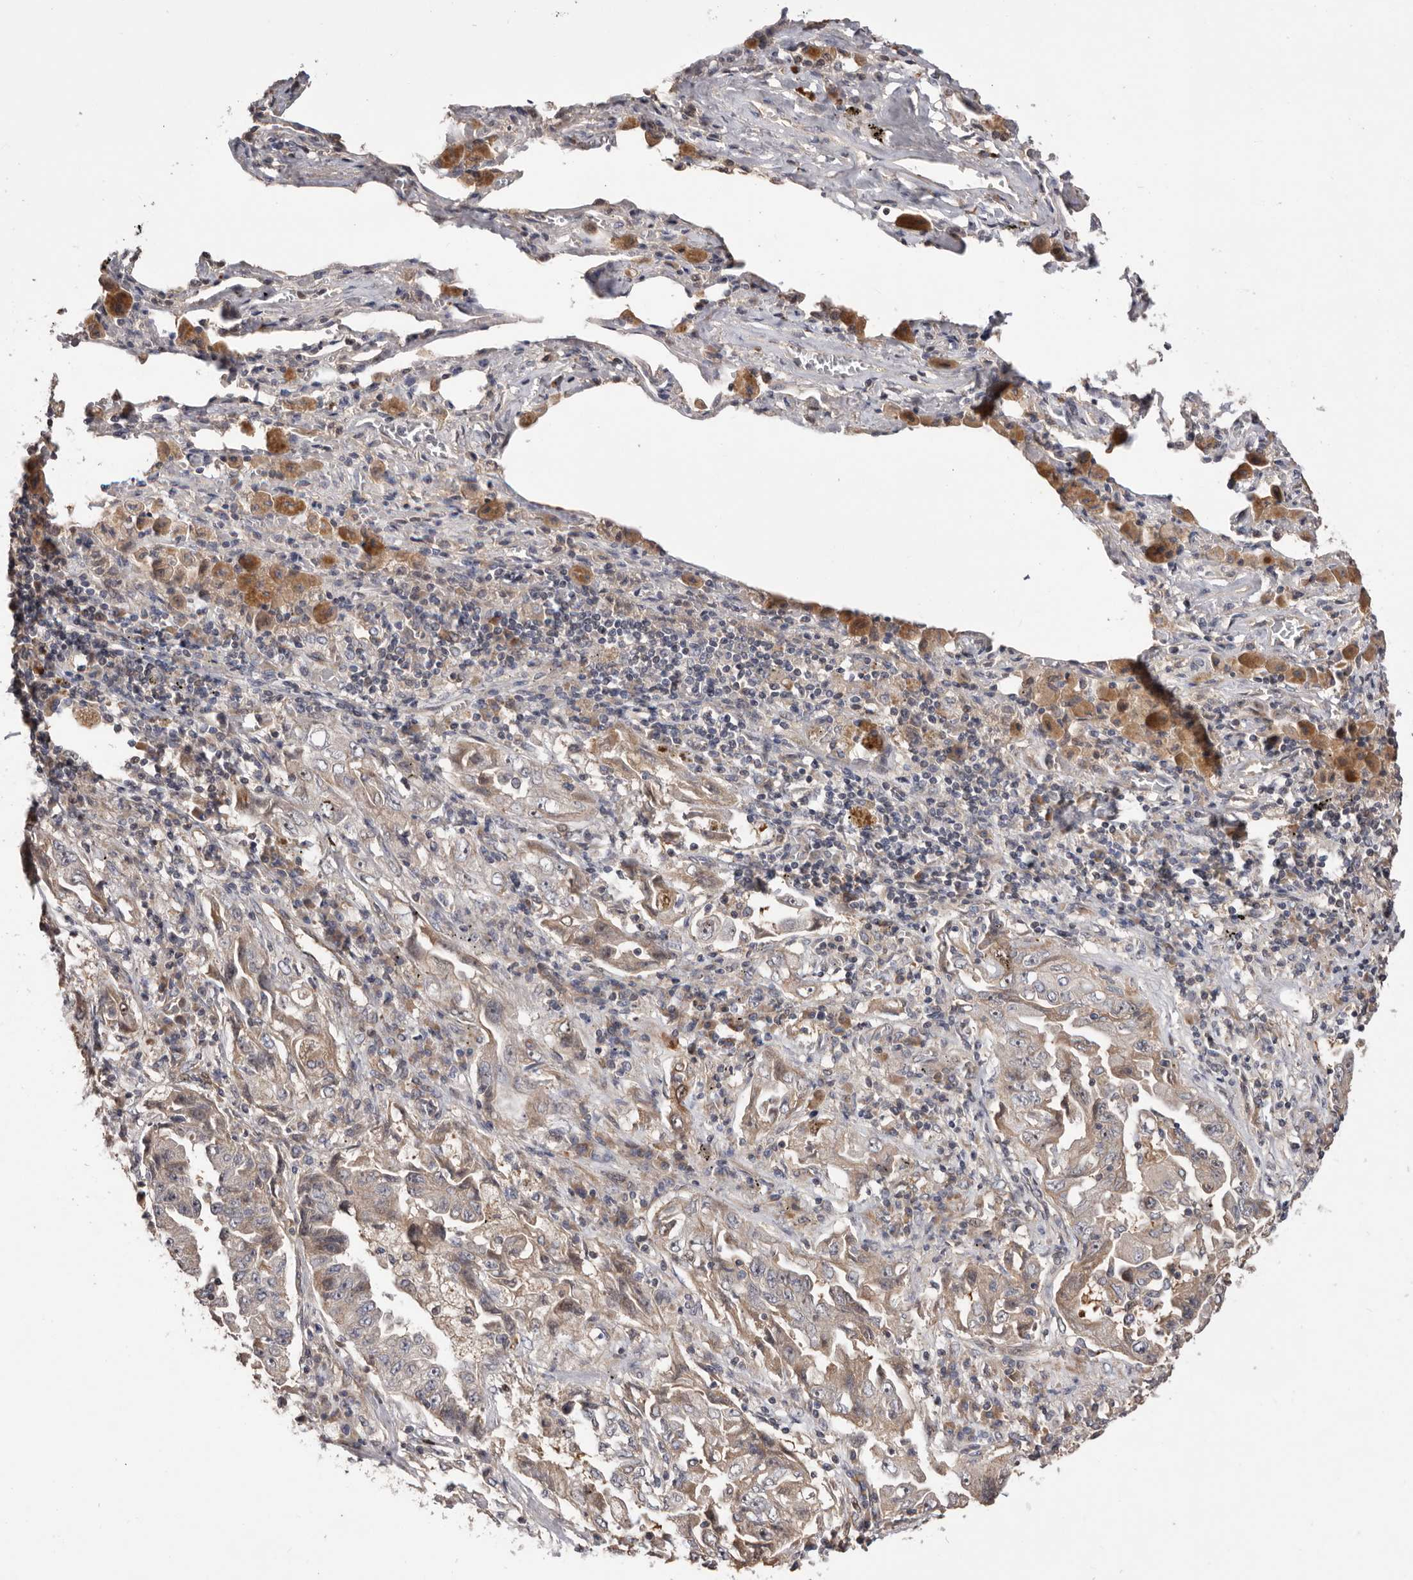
{"staining": {"intensity": "weak", "quantity": "<25%", "location": "cytoplasmic/membranous"}, "tissue": "lung cancer", "cell_type": "Tumor cells", "image_type": "cancer", "snomed": [{"axis": "morphology", "description": "Adenocarcinoma, NOS"}, {"axis": "topography", "description": "Lung"}], "caption": "The immunohistochemistry (IHC) micrograph has no significant staining in tumor cells of lung cancer tissue.", "gene": "DOP1A", "patient": {"sex": "female", "age": 51}}